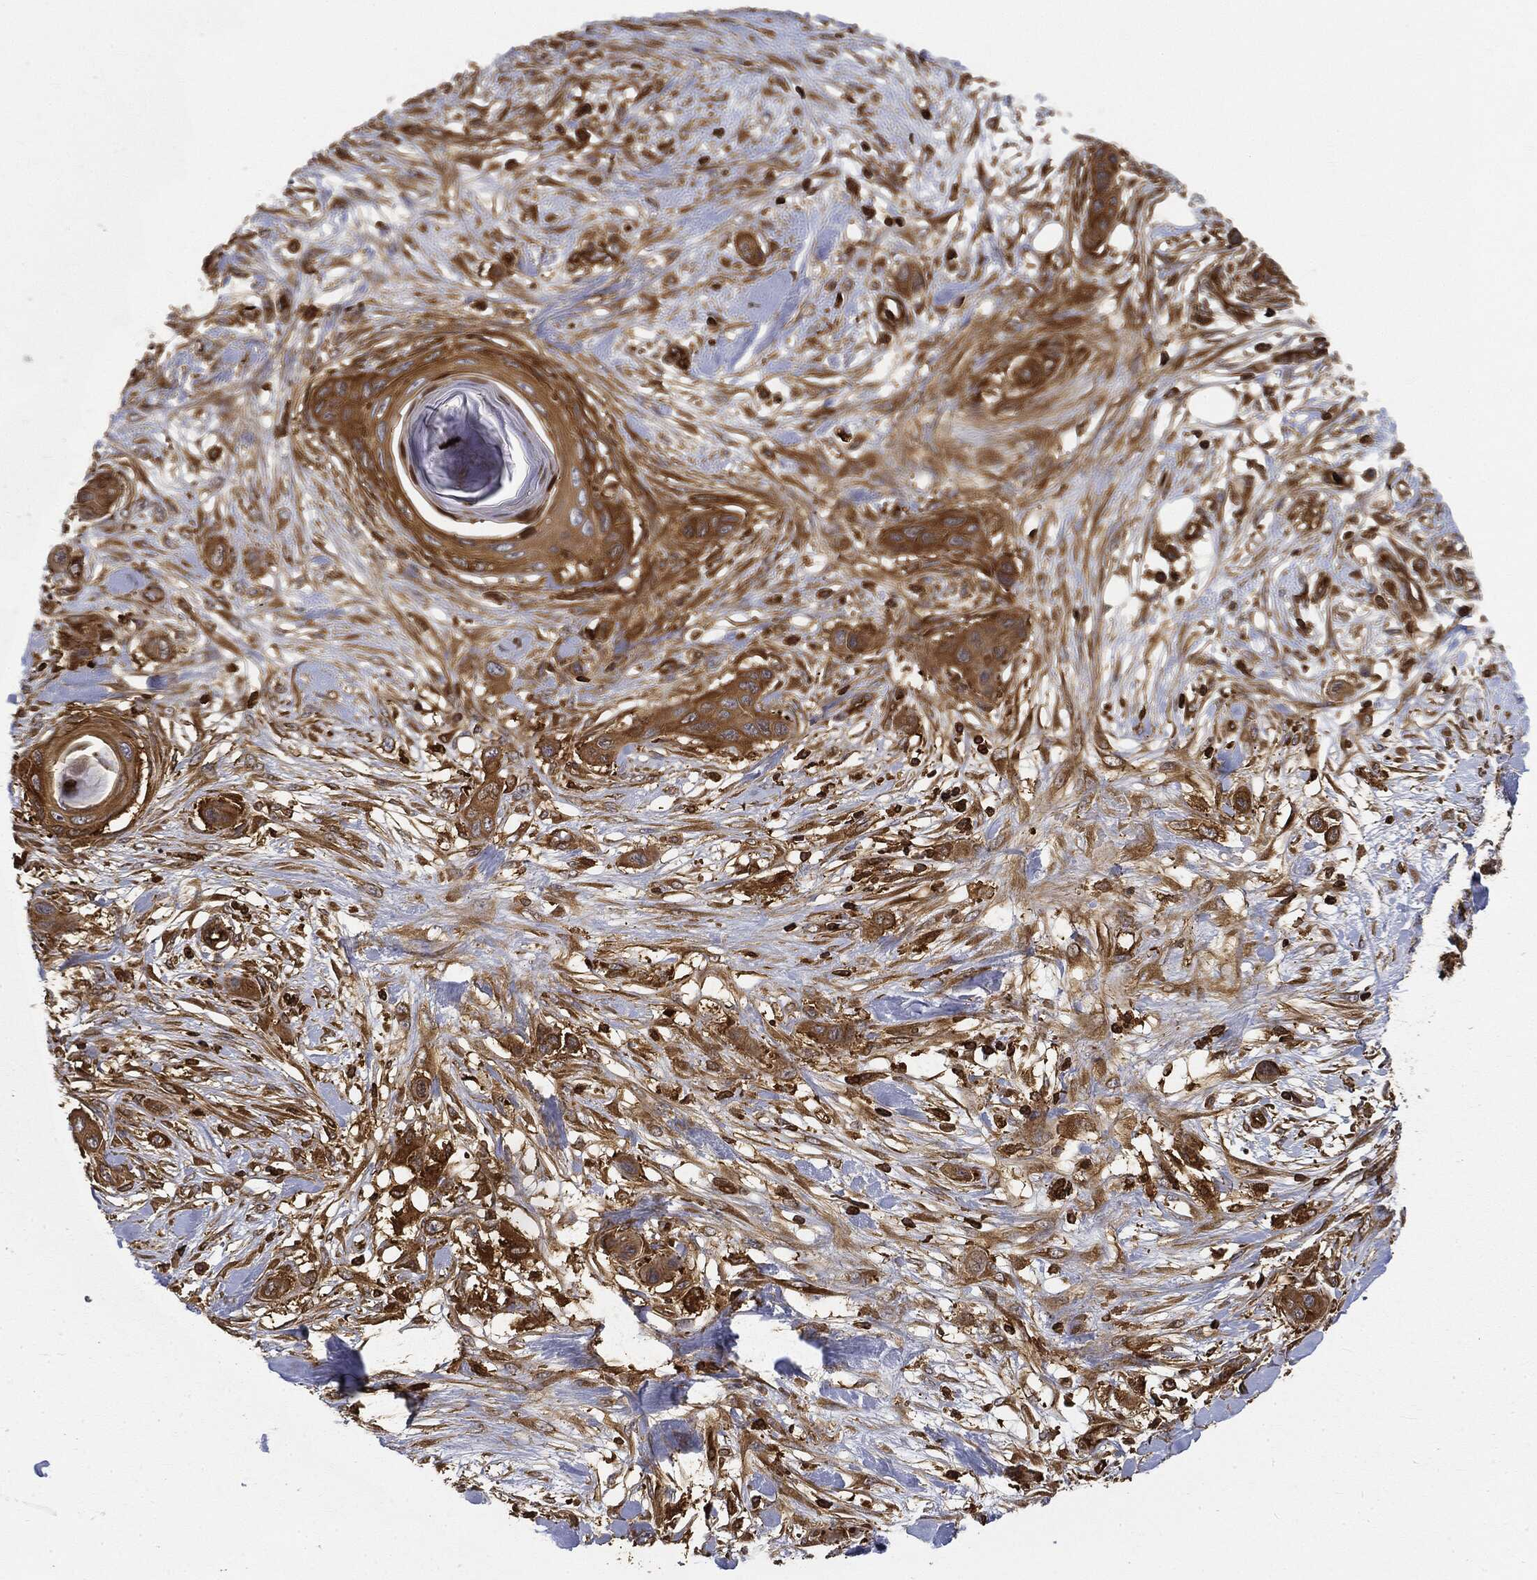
{"staining": {"intensity": "strong", "quantity": ">75%", "location": "cytoplasmic/membranous"}, "tissue": "skin cancer", "cell_type": "Tumor cells", "image_type": "cancer", "snomed": [{"axis": "morphology", "description": "Squamous cell carcinoma, NOS"}, {"axis": "topography", "description": "Skin"}], "caption": "Strong cytoplasmic/membranous protein expression is appreciated in about >75% of tumor cells in skin squamous cell carcinoma. (DAB (3,3'-diaminobenzidine) IHC with brightfield microscopy, high magnification).", "gene": "WDR1", "patient": {"sex": "male", "age": 79}}